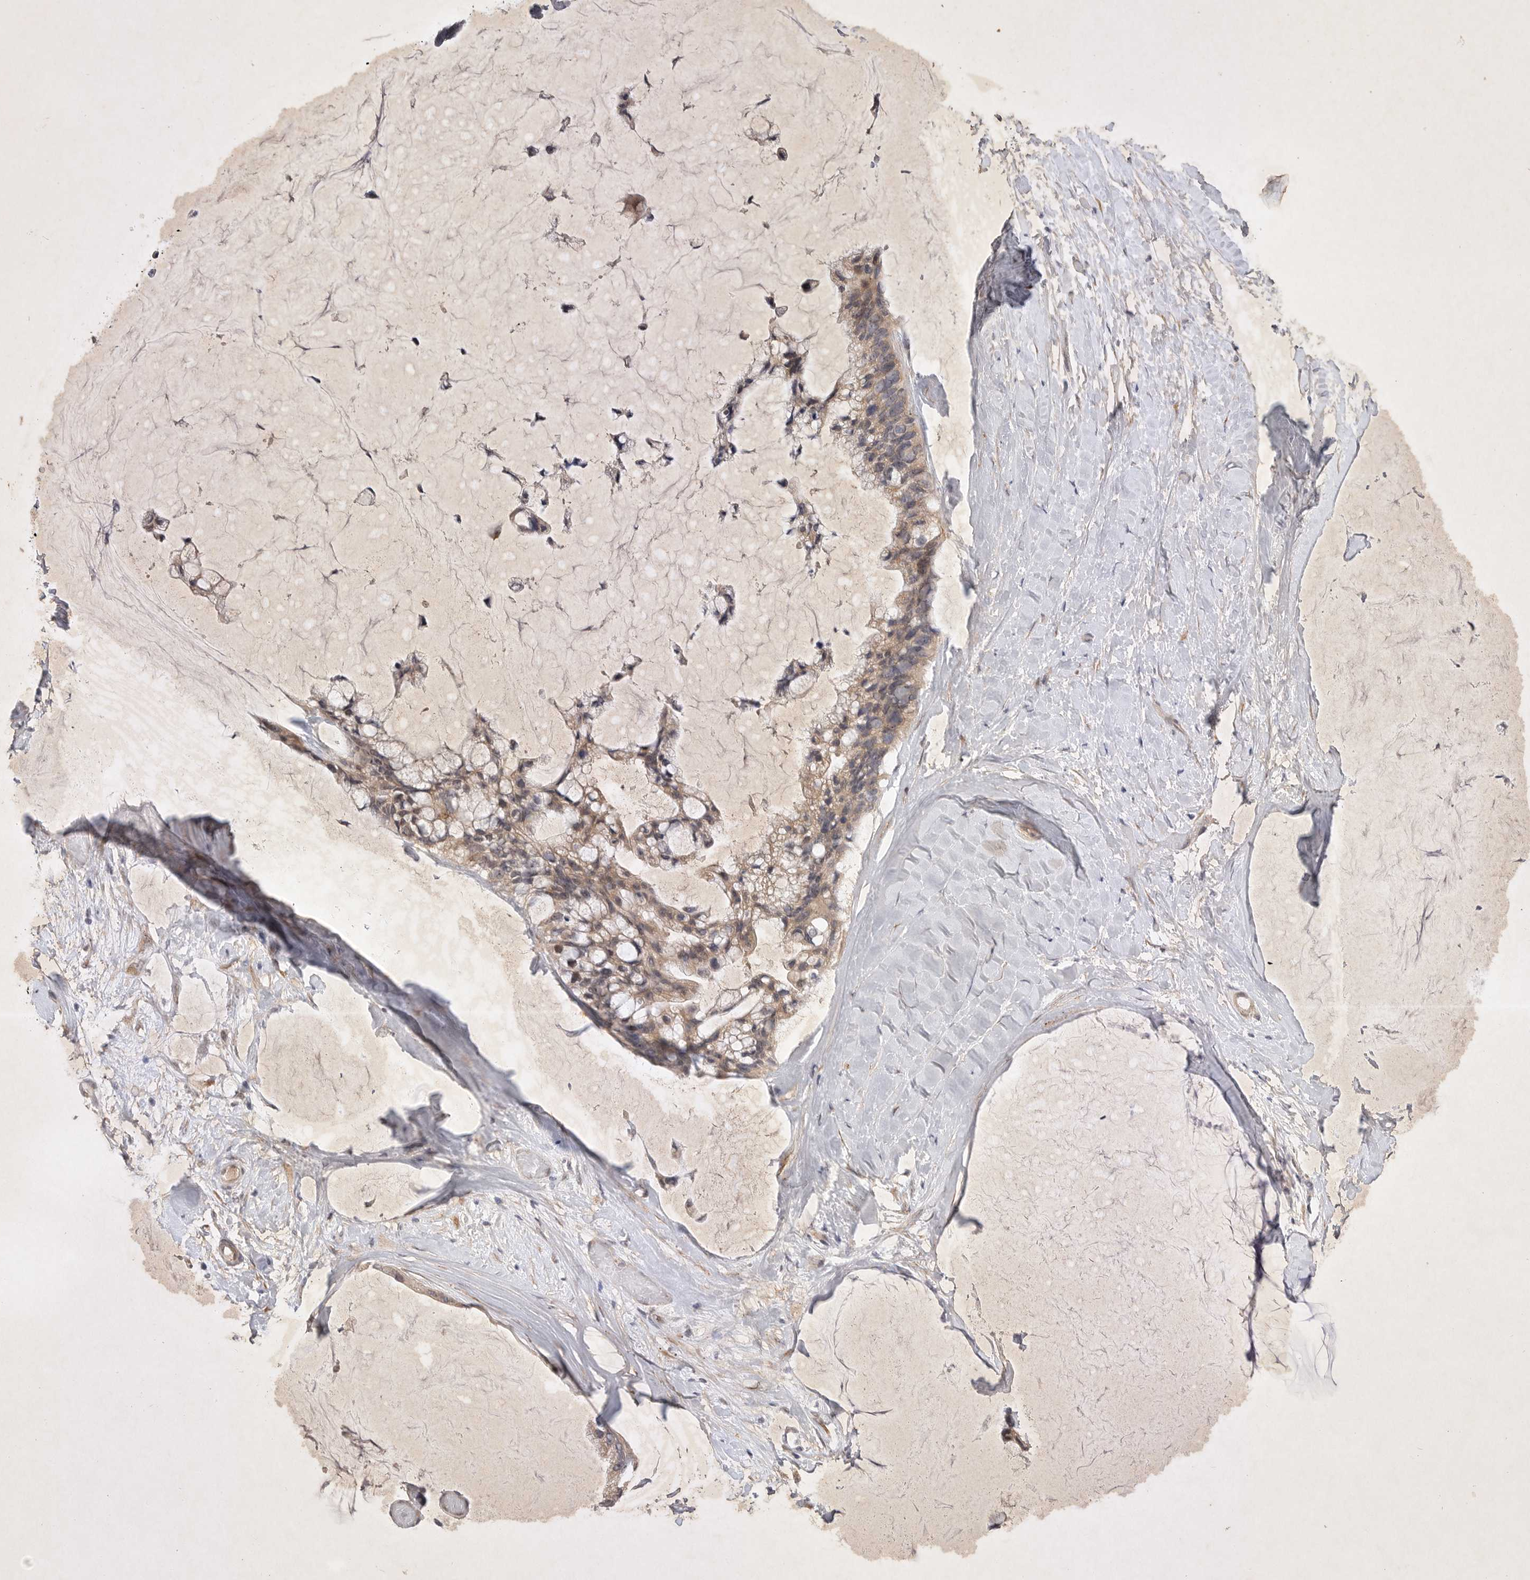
{"staining": {"intensity": "weak", "quantity": ">75%", "location": "cytoplasmic/membranous"}, "tissue": "ovarian cancer", "cell_type": "Tumor cells", "image_type": "cancer", "snomed": [{"axis": "morphology", "description": "Cystadenocarcinoma, mucinous, NOS"}, {"axis": "topography", "description": "Ovary"}], "caption": "A brown stain labels weak cytoplasmic/membranous staining of a protein in ovarian cancer tumor cells.", "gene": "PTPDC1", "patient": {"sex": "female", "age": 39}}